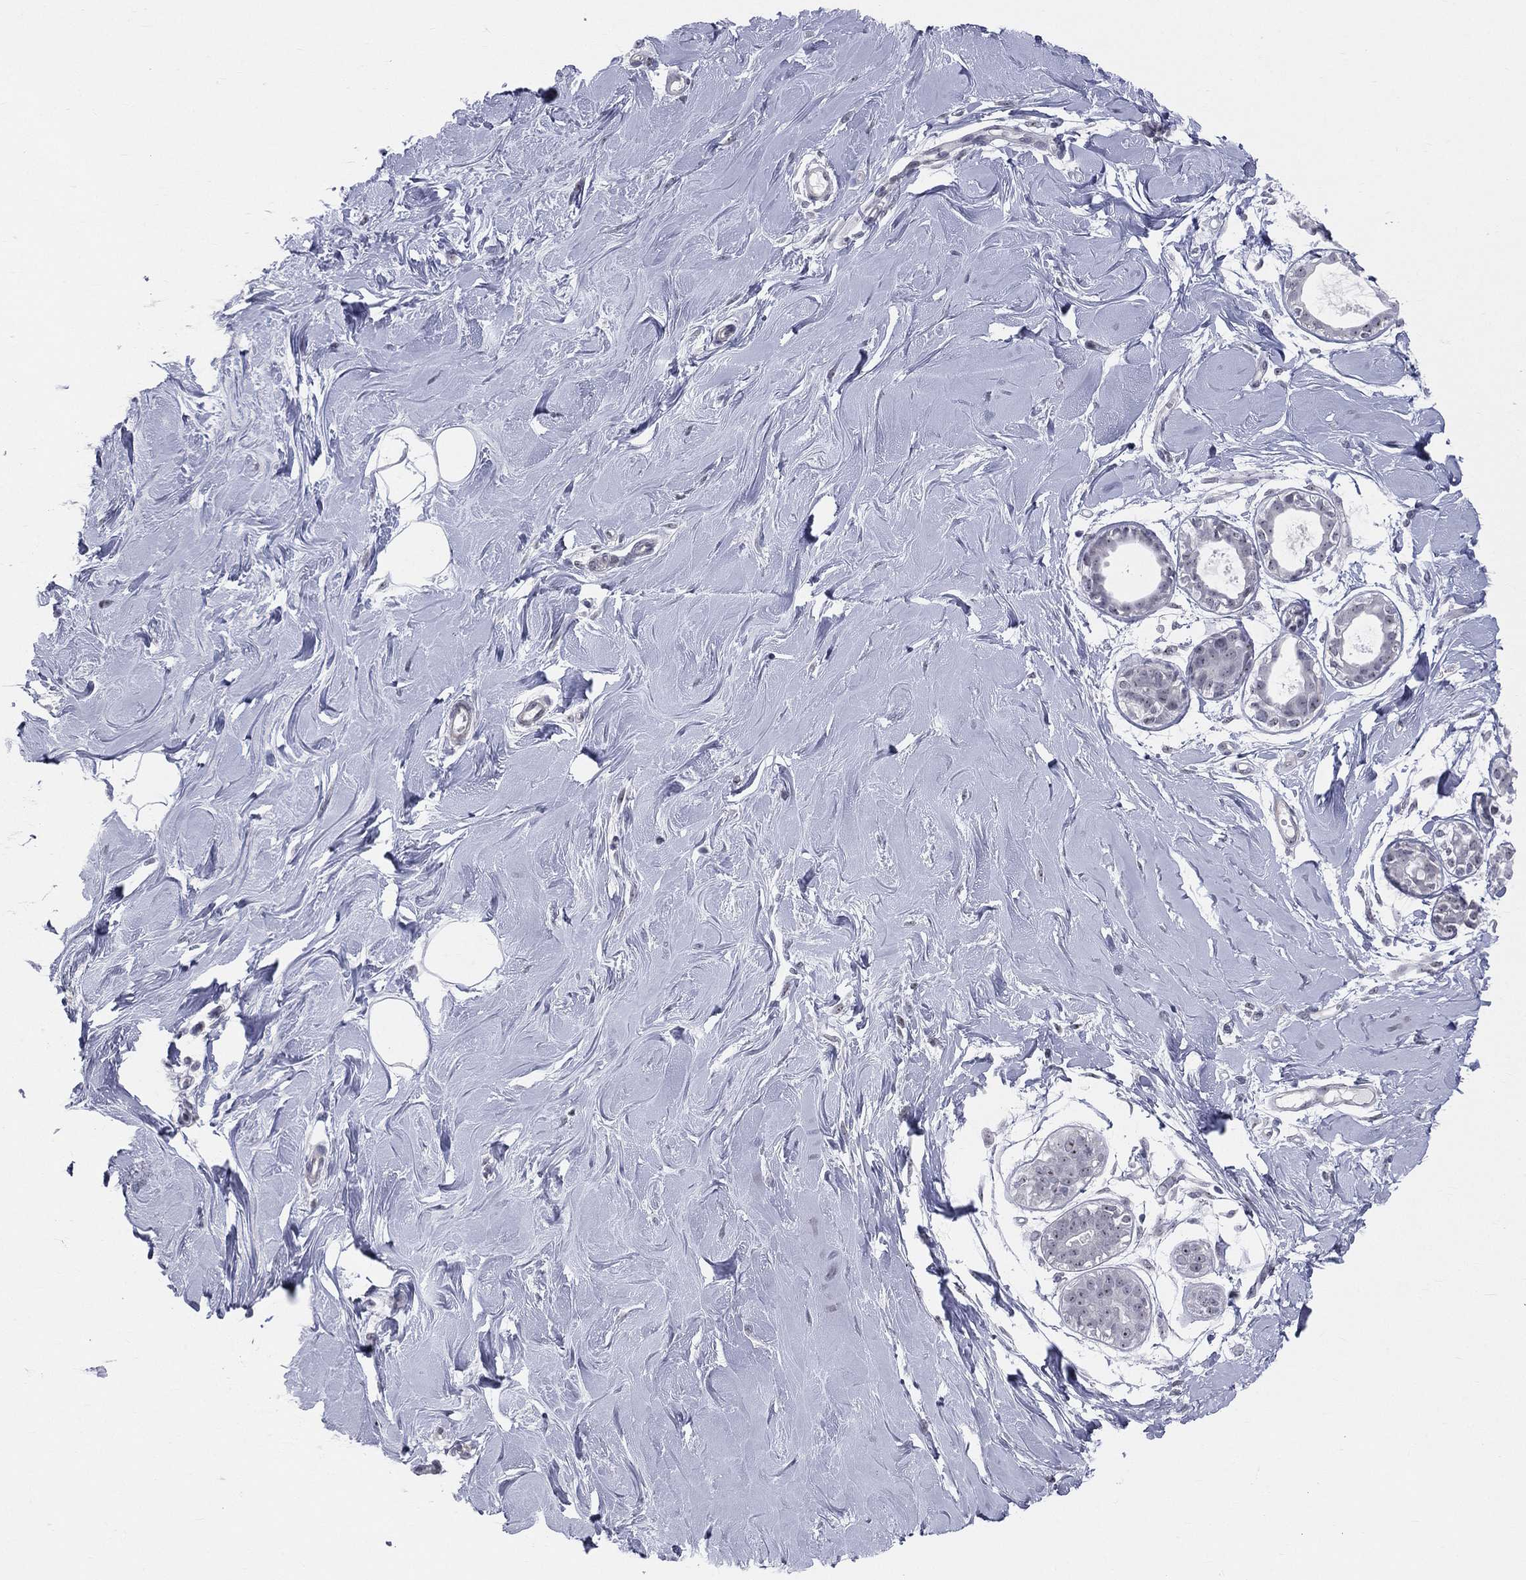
{"staining": {"intensity": "negative", "quantity": "none", "location": "none"}, "tissue": "soft tissue", "cell_type": "Fibroblasts", "image_type": "normal", "snomed": [{"axis": "morphology", "description": "Normal tissue, NOS"}, {"axis": "topography", "description": "Breast"}], "caption": "The histopathology image displays no staining of fibroblasts in unremarkable soft tissue.", "gene": "CD22", "patient": {"sex": "female", "age": 49}}